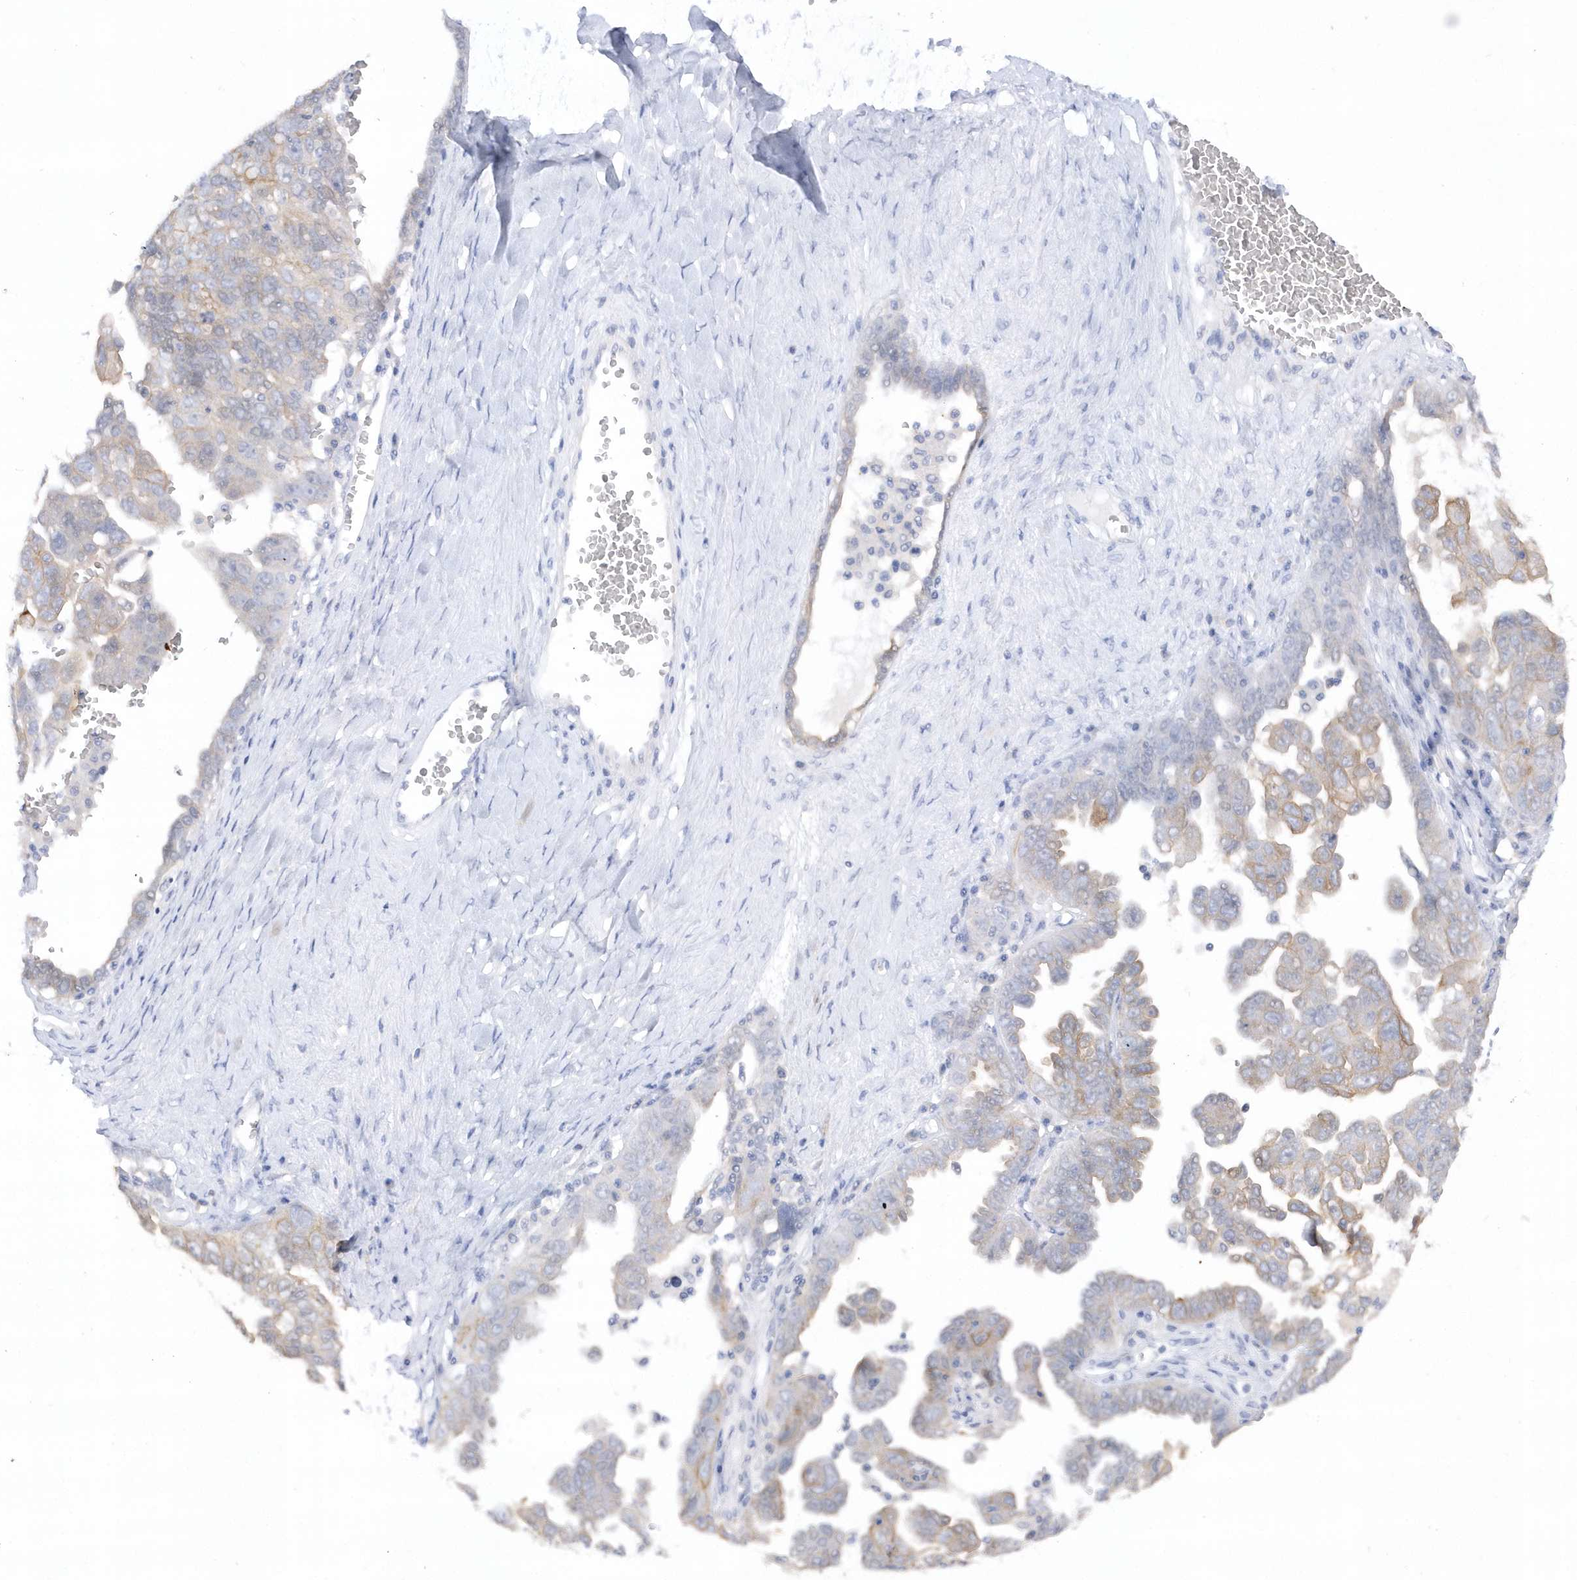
{"staining": {"intensity": "weak", "quantity": "25%-75%", "location": "cytoplasmic/membranous"}, "tissue": "ovarian cancer", "cell_type": "Tumor cells", "image_type": "cancer", "snomed": [{"axis": "morphology", "description": "Carcinoma, endometroid"}, {"axis": "topography", "description": "Ovary"}], "caption": "Ovarian endometroid carcinoma stained with immunohistochemistry (IHC) exhibits weak cytoplasmic/membranous expression in approximately 25%-75% of tumor cells.", "gene": "RPE", "patient": {"sex": "female", "age": 62}}